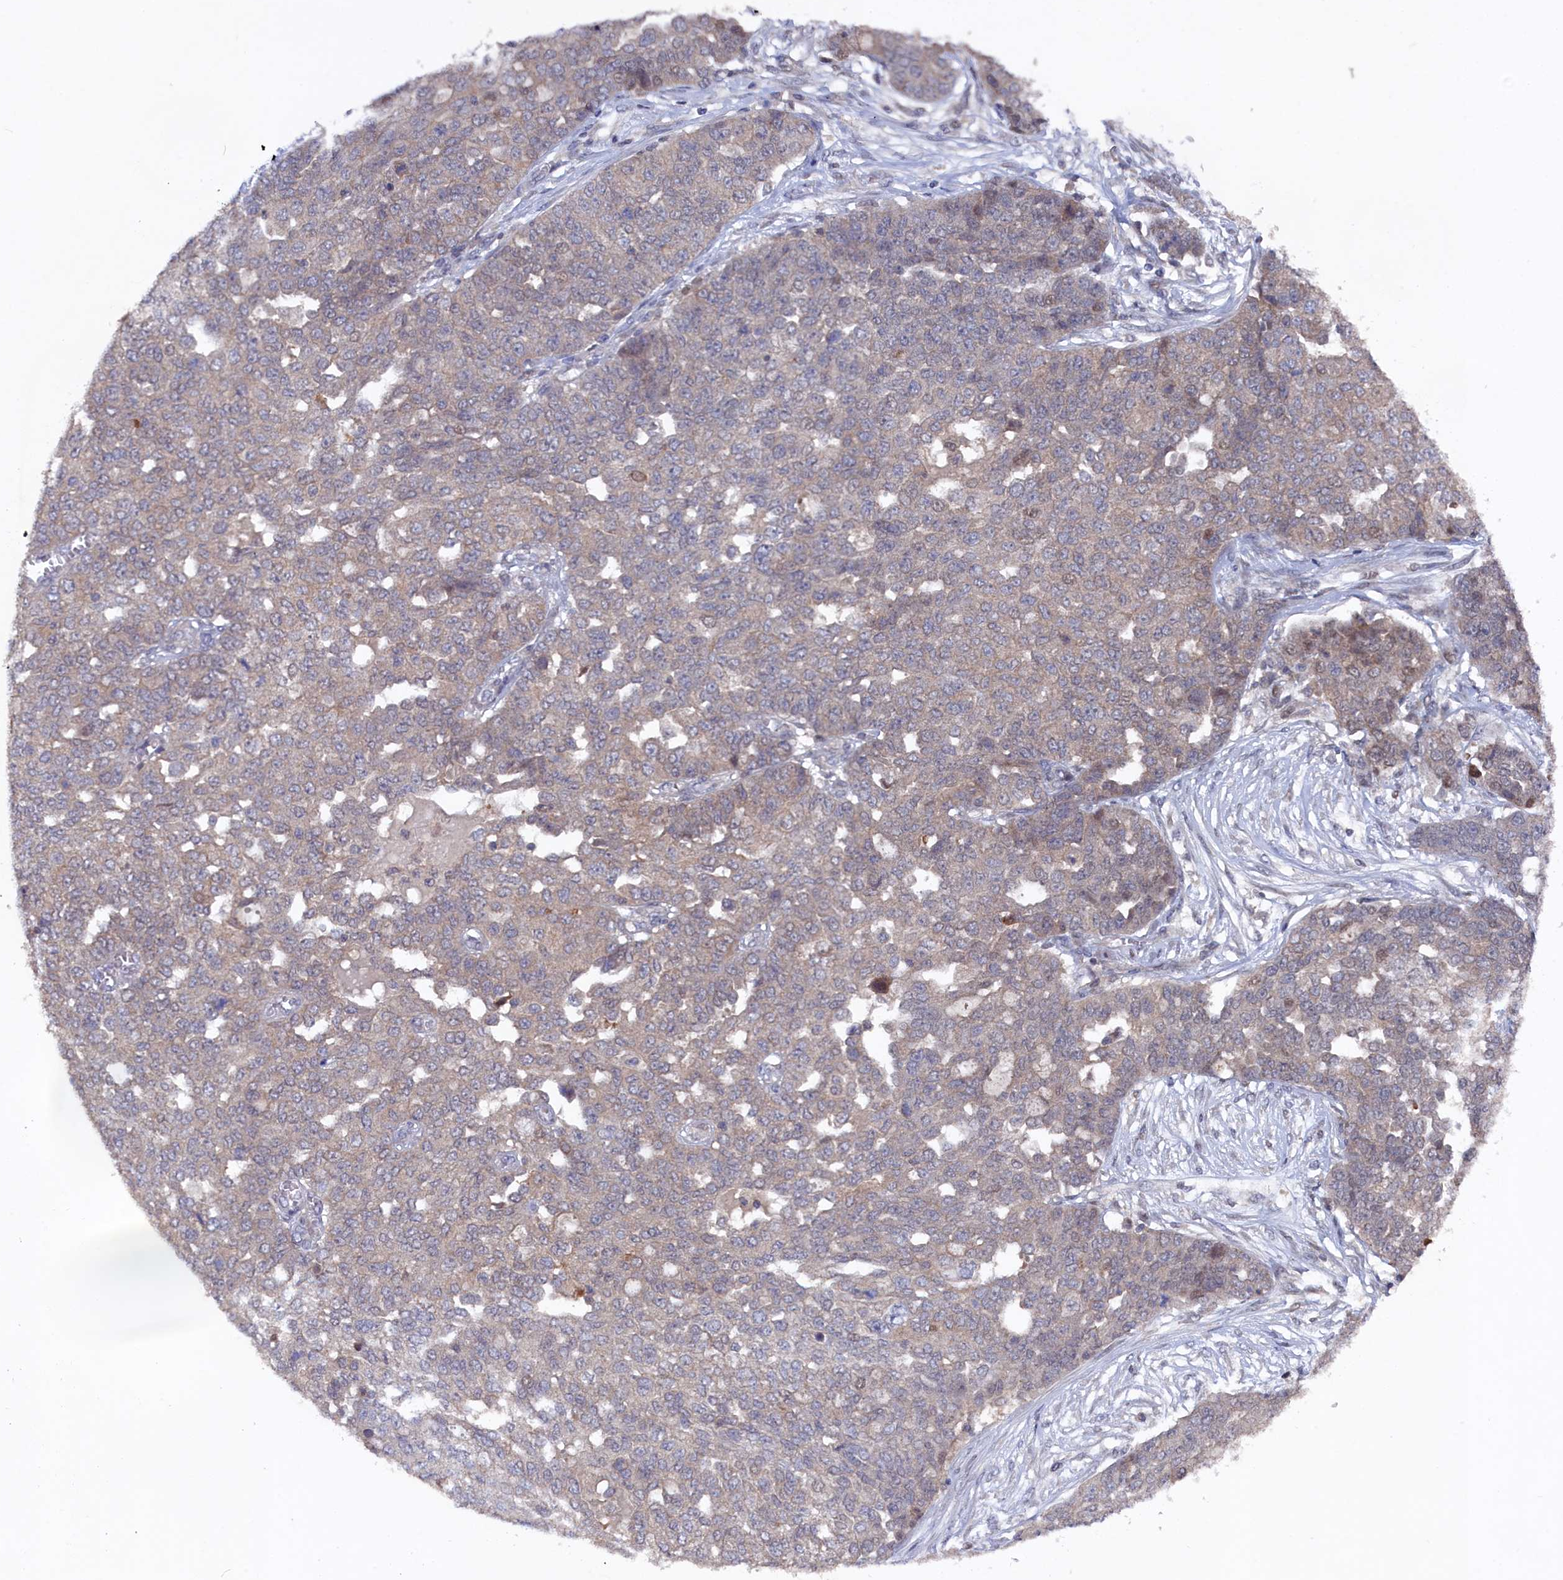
{"staining": {"intensity": "weak", "quantity": "25%-75%", "location": "cytoplasmic/membranous"}, "tissue": "ovarian cancer", "cell_type": "Tumor cells", "image_type": "cancer", "snomed": [{"axis": "morphology", "description": "Cystadenocarcinoma, serous, NOS"}, {"axis": "topography", "description": "Soft tissue"}, {"axis": "topography", "description": "Ovary"}], "caption": "Protein positivity by immunohistochemistry (IHC) exhibits weak cytoplasmic/membranous expression in about 25%-75% of tumor cells in ovarian cancer. The staining is performed using DAB (3,3'-diaminobenzidine) brown chromogen to label protein expression. The nuclei are counter-stained blue using hematoxylin.", "gene": "TMC5", "patient": {"sex": "female", "age": 57}}